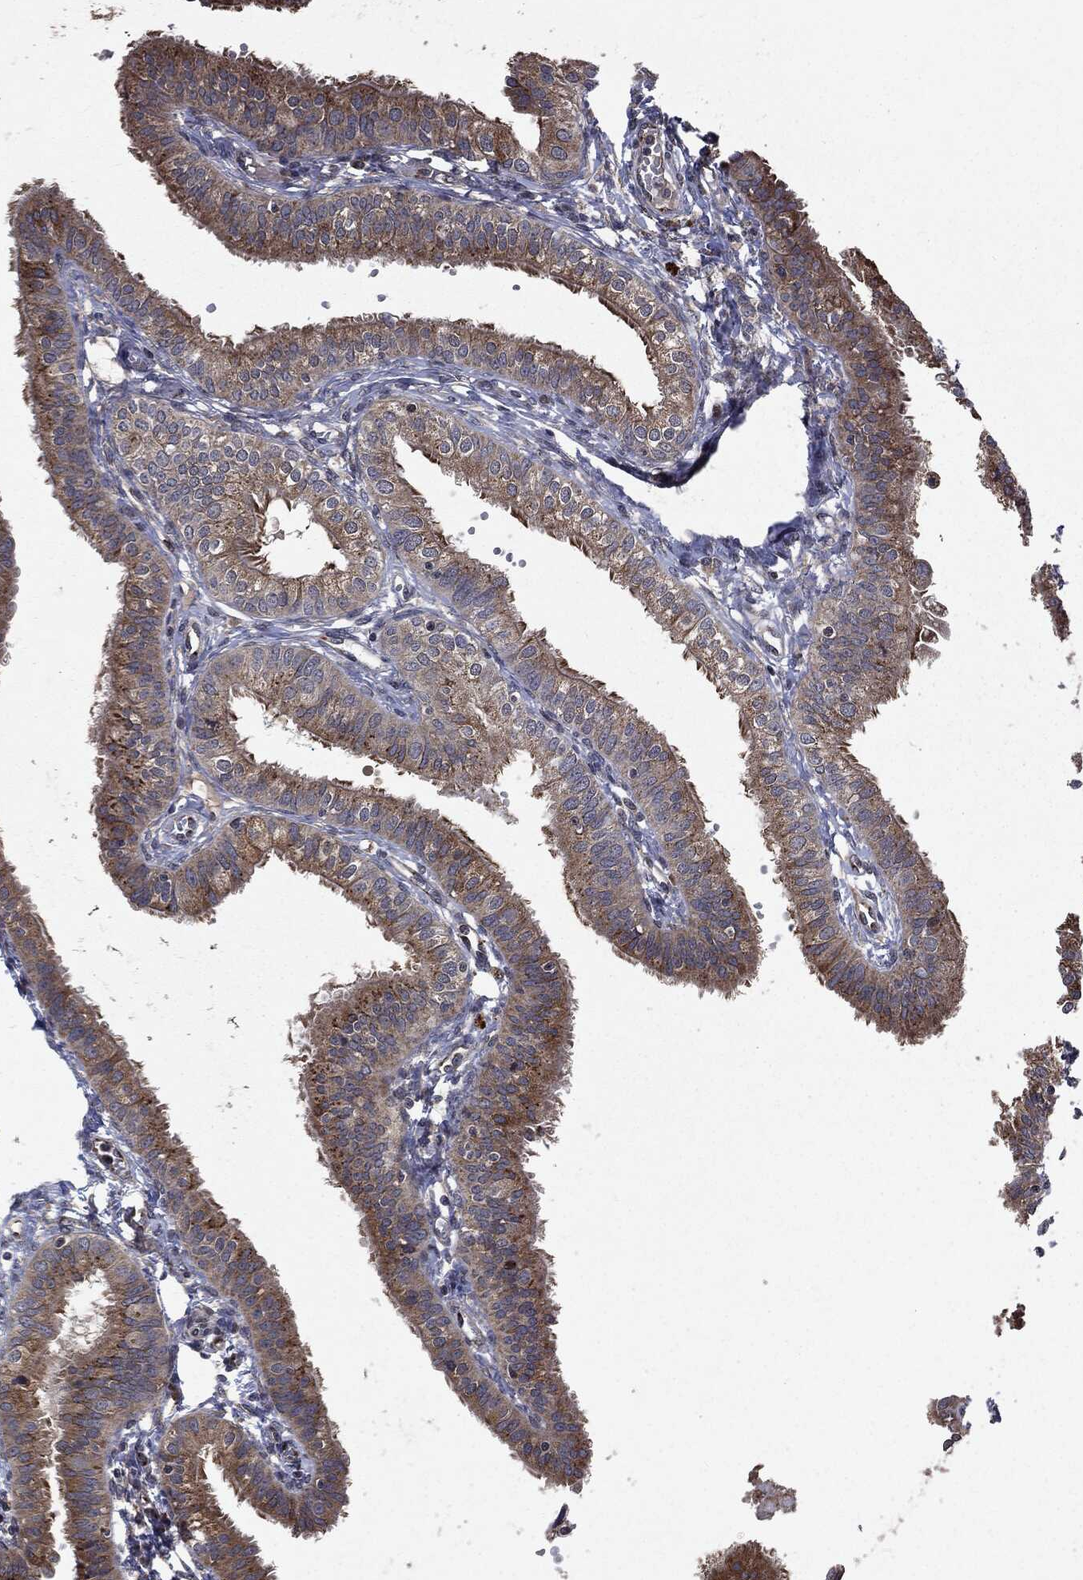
{"staining": {"intensity": "strong", "quantity": "25%-75%", "location": "cytoplasmic/membranous"}, "tissue": "fallopian tube", "cell_type": "Glandular cells", "image_type": "normal", "snomed": [{"axis": "morphology", "description": "Normal tissue, NOS"}, {"axis": "topography", "description": "Fallopian tube"}, {"axis": "topography", "description": "Ovary"}], "caption": "The micrograph exhibits immunohistochemical staining of benign fallopian tube. There is strong cytoplasmic/membranous positivity is identified in approximately 25%-75% of glandular cells.", "gene": "PLPPR2", "patient": {"sex": "female", "age": 49}}